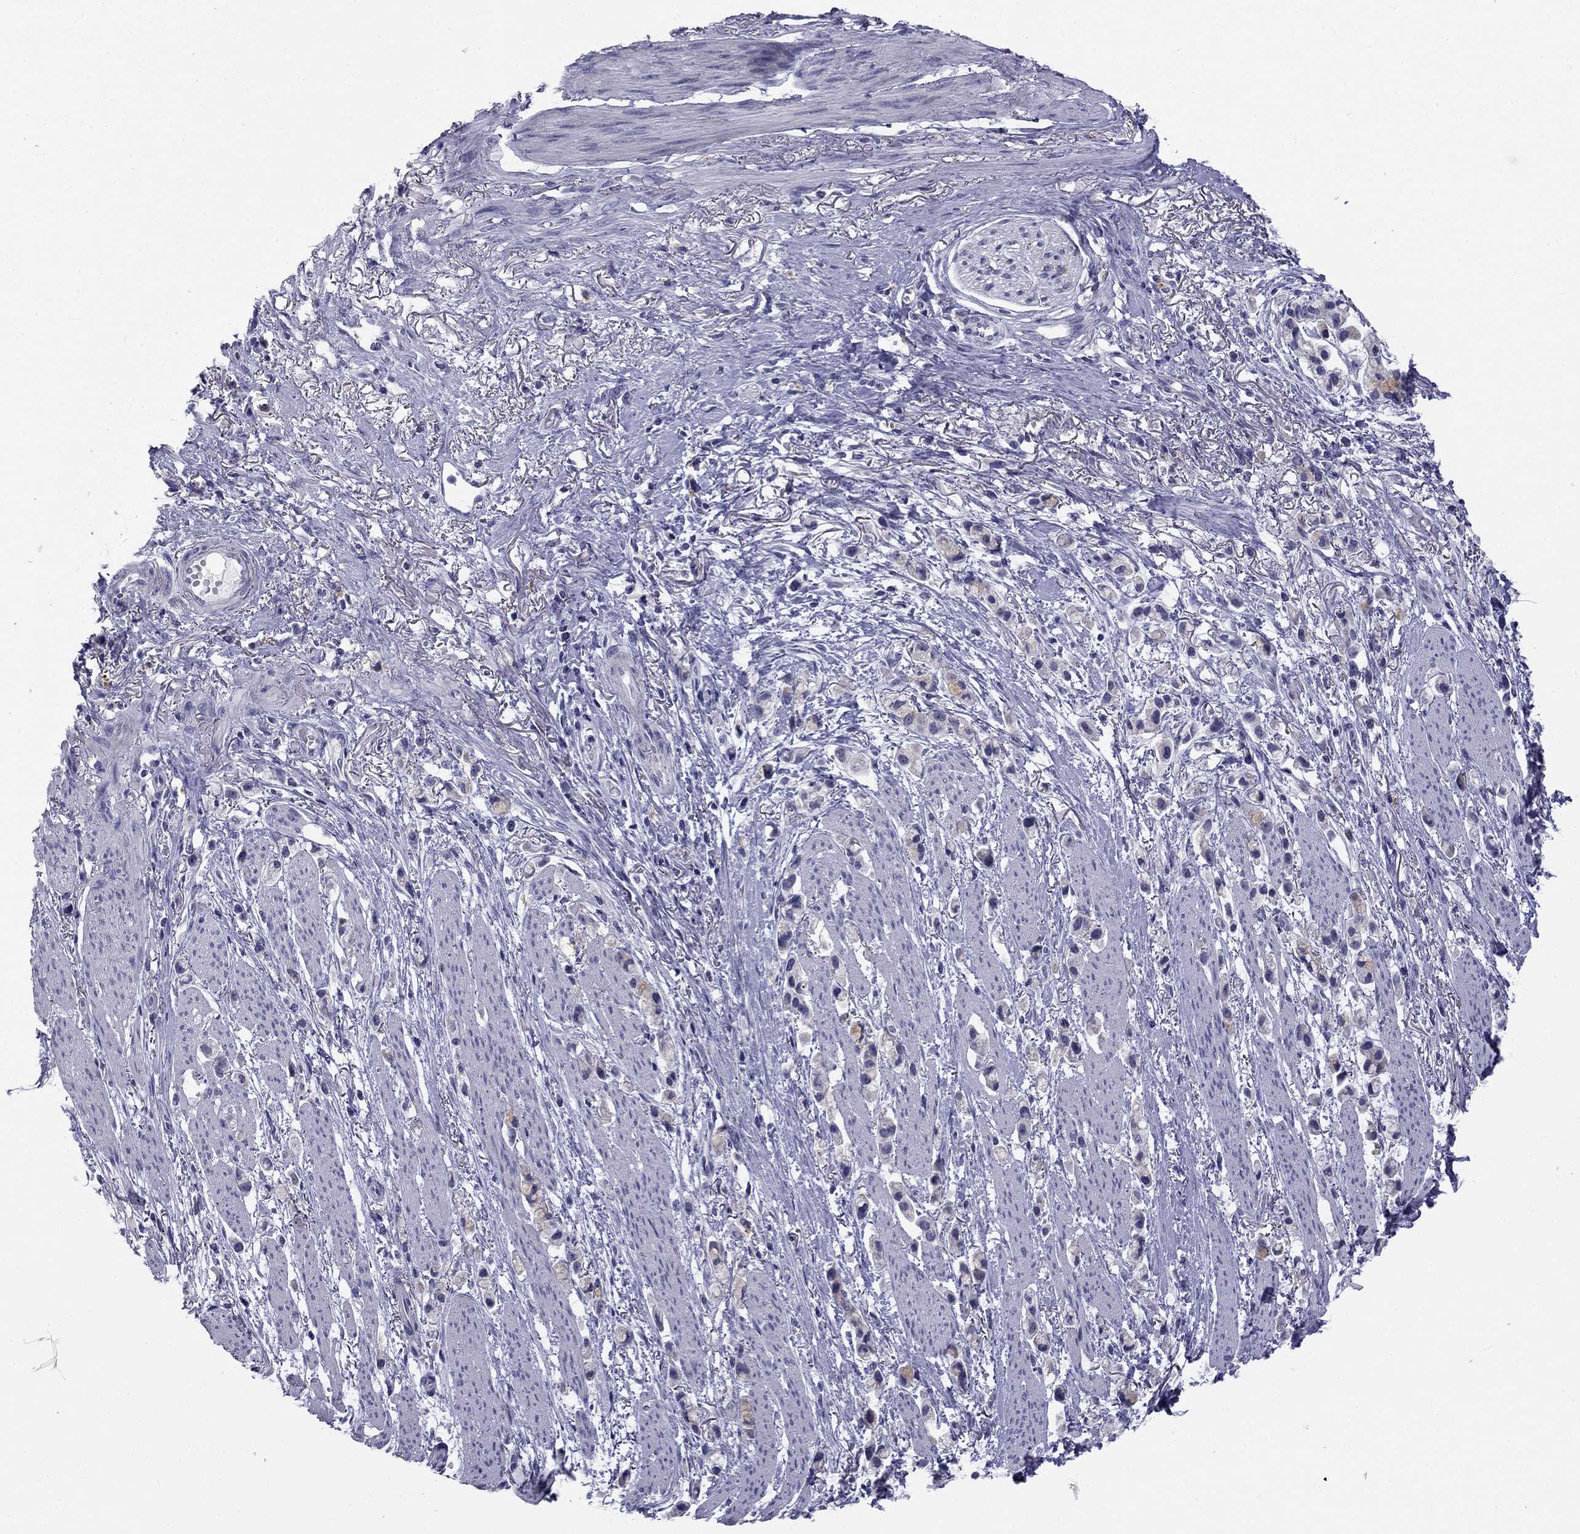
{"staining": {"intensity": "weak", "quantity": "<25%", "location": "cytoplasmic/membranous"}, "tissue": "stomach cancer", "cell_type": "Tumor cells", "image_type": "cancer", "snomed": [{"axis": "morphology", "description": "Adenocarcinoma, NOS"}, {"axis": "topography", "description": "Stomach"}], "caption": "An immunohistochemistry image of stomach cancer is shown. There is no staining in tumor cells of stomach cancer.", "gene": "CLPSL2", "patient": {"sex": "female", "age": 81}}